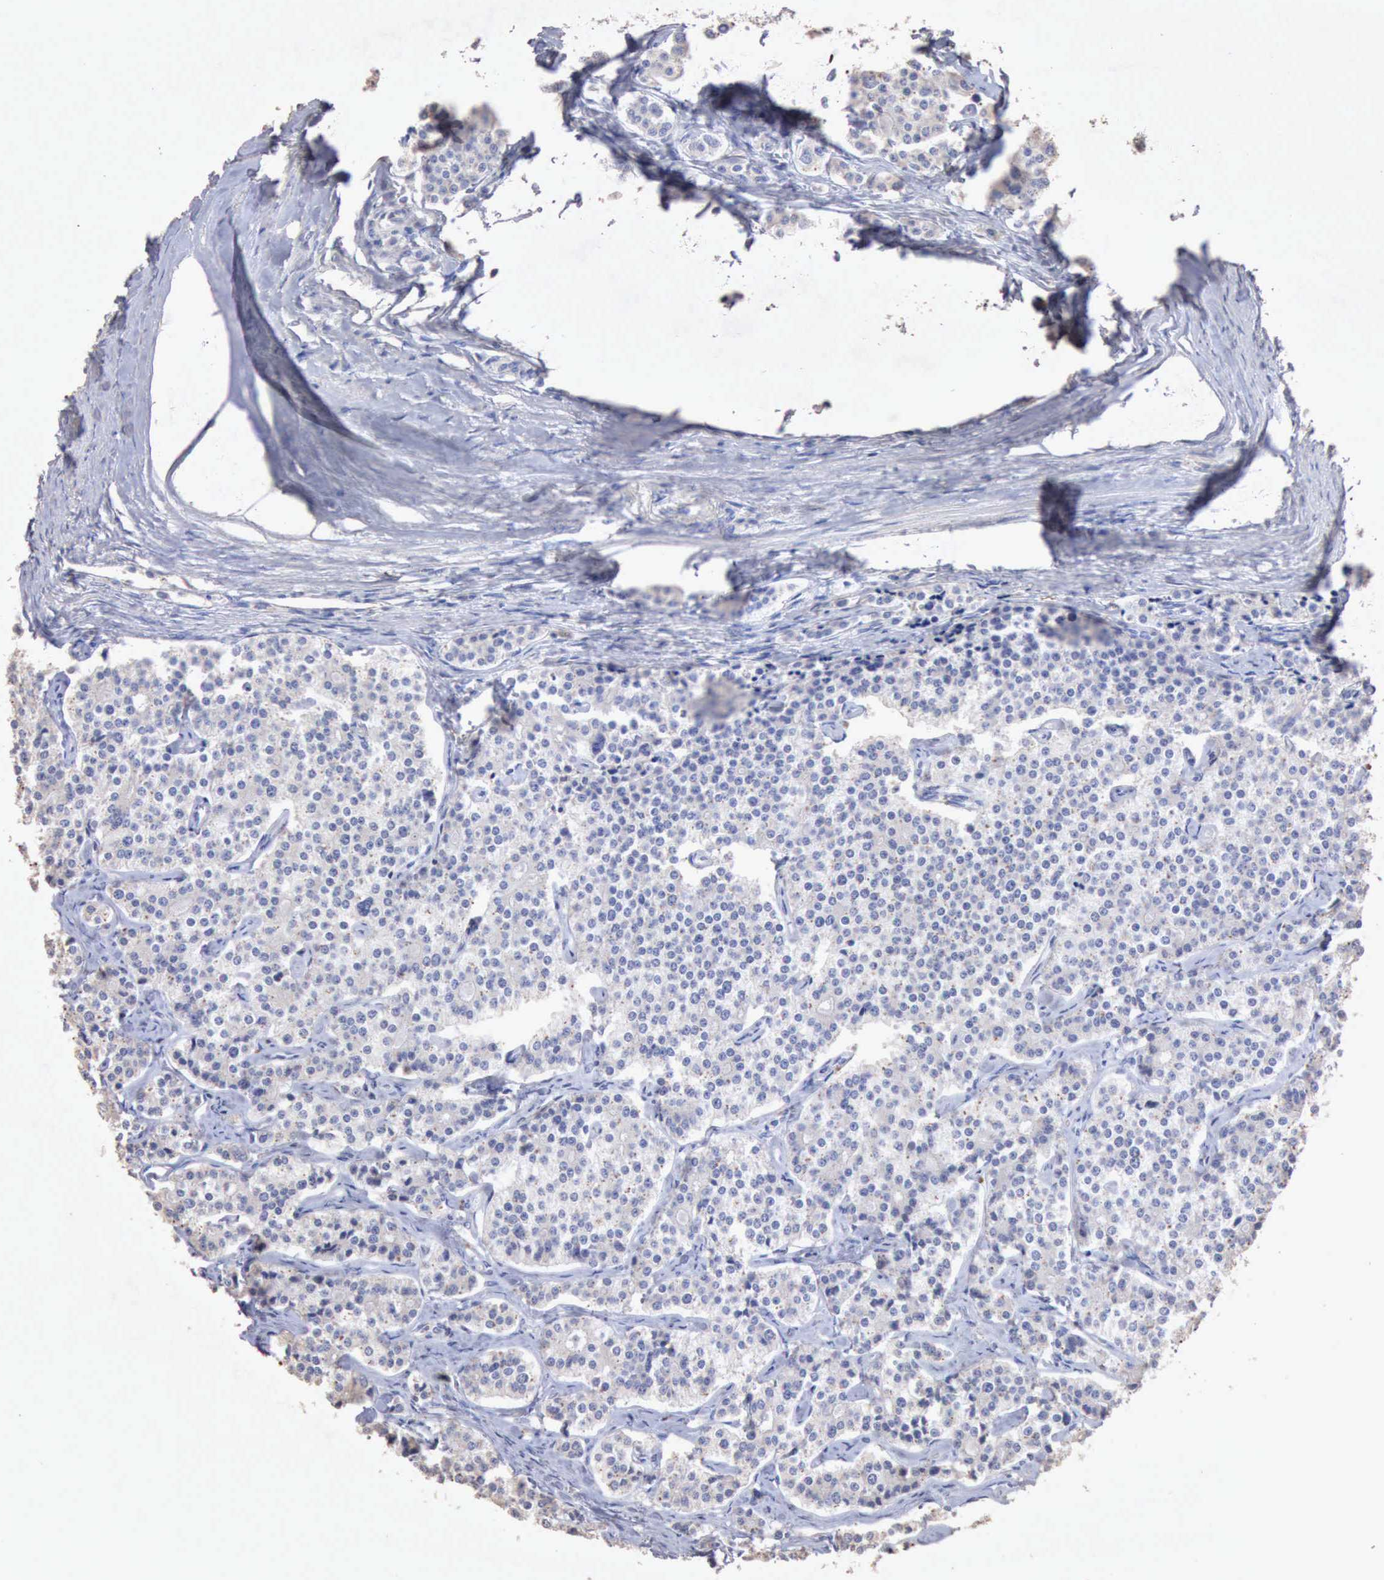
{"staining": {"intensity": "negative", "quantity": "none", "location": "none"}, "tissue": "carcinoid", "cell_type": "Tumor cells", "image_type": "cancer", "snomed": [{"axis": "morphology", "description": "Carcinoid, malignant, NOS"}, {"axis": "topography", "description": "Small intestine"}], "caption": "Immunohistochemical staining of human carcinoid shows no significant positivity in tumor cells.", "gene": "KRT6B", "patient": {"sex": "male", "age": 63}}